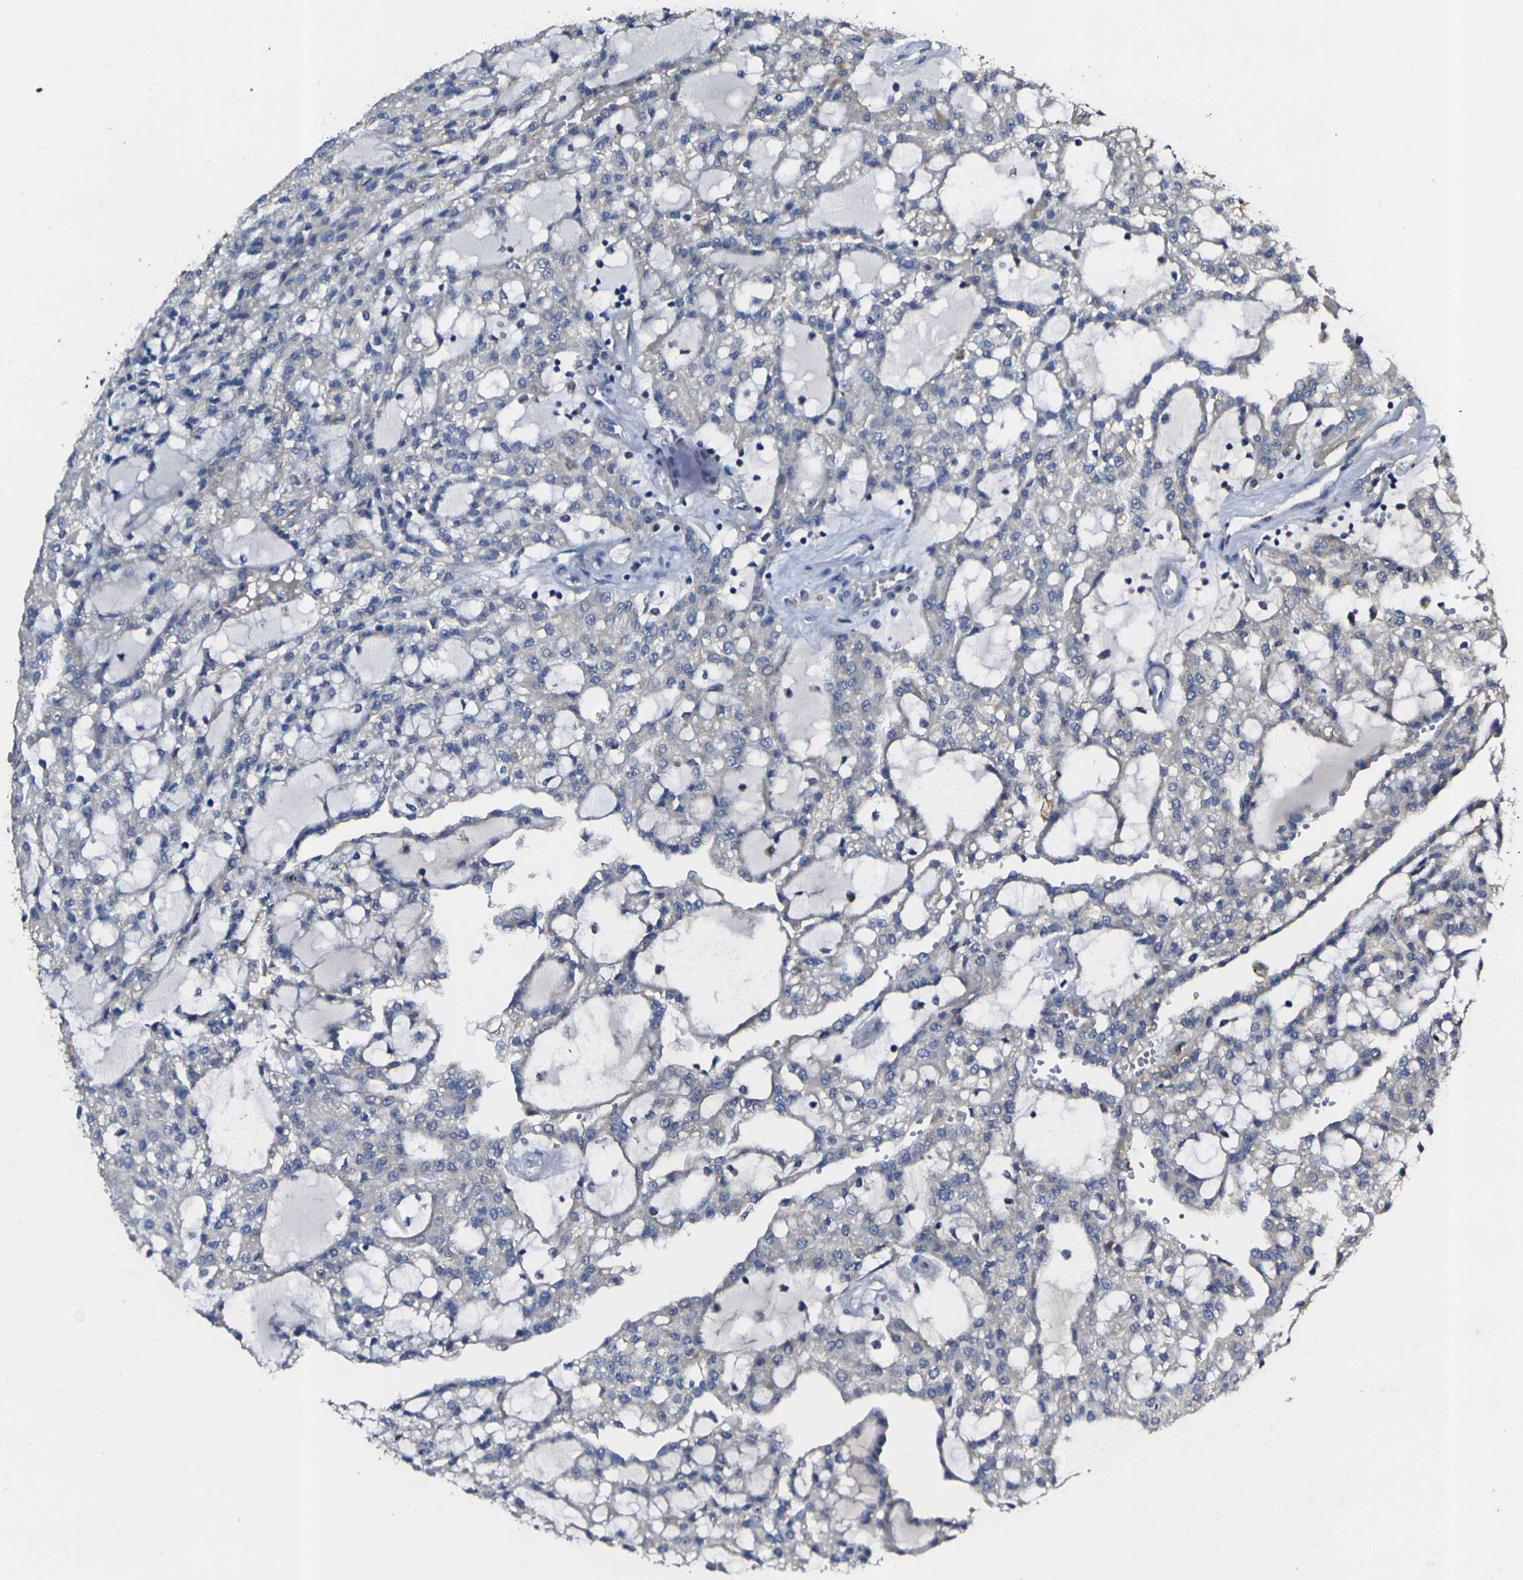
{"staining": {"intensity": "negative", "quantity": "none", "location": "none"}, "tissue": "renal cancer", "cell_type": "Tumor cells", "image_type": "cancer", "snomed": [{"axis": "morphology", "description": "Adenocarcinoma, NOS"}, {"axis": "topography", "description": "Kidney"}], "caption": "Human renal cancer stained for a protein using immunohistochemistry displays no expression in tumor cells.", "gene": "GNA12", "patient": {"sex": "male", "age": 63}}